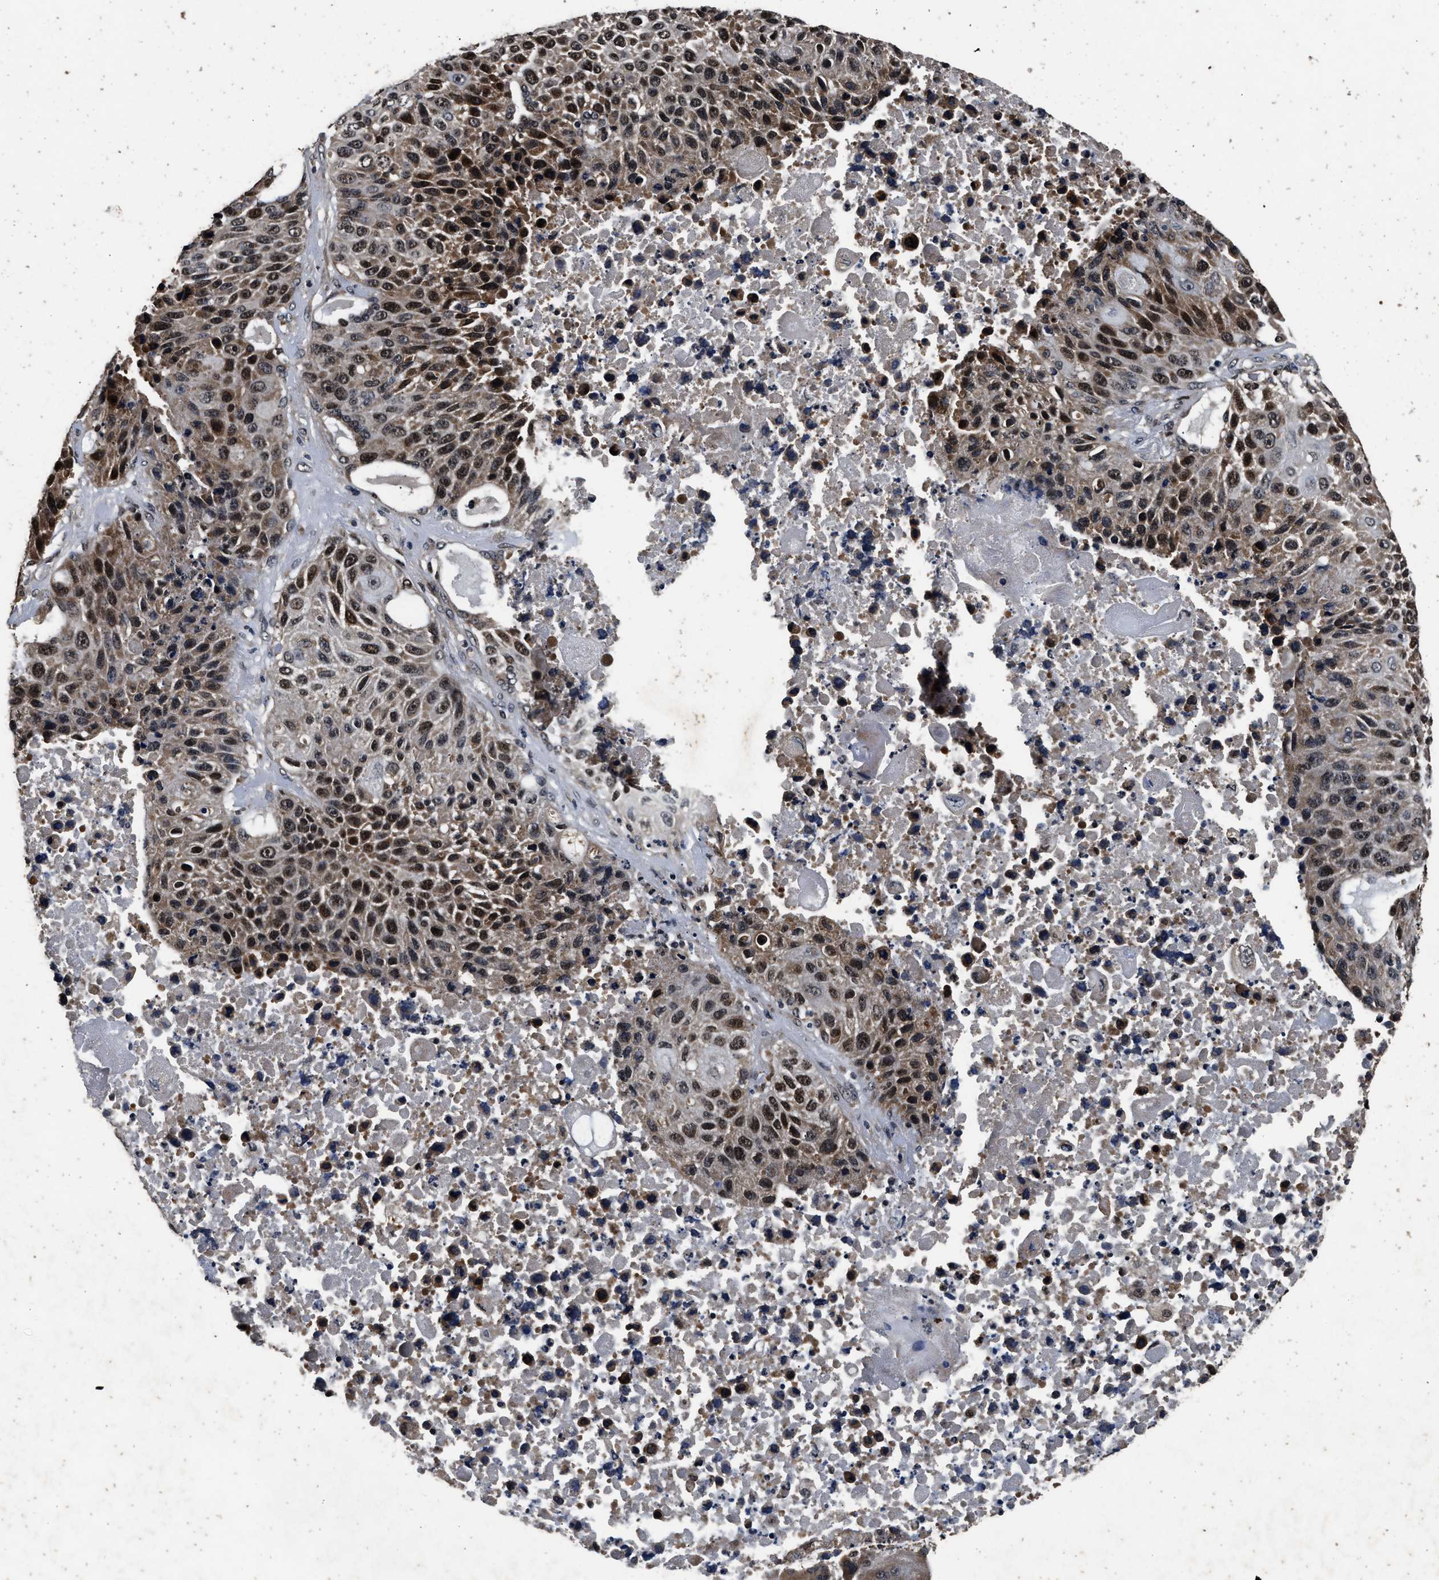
{"staining": {"intensity": "strong", "quantity": ">75%", "location": "nuclear"}, "tissue": "lung cancer", "cell_type": "Tumor cells", "image_type": "cancer", "snomed": [{"axis": "morphology", "description": "Squamous cell carcinoma, NOS"}, {"axis": "topography", "description": "Lung"}], "caption": "Immunohistochemistry (IHC) histopathology image of neoplastic tissue: lung cancer (squamous cell carcinoma) stained using IHC displays high levels of strong protein expression localized specifically in the nuclear of tumor cells, appearing as a nuclear brown color.", "gene": "CSTF1", "patient": {"sex": "male", "age": 61}}